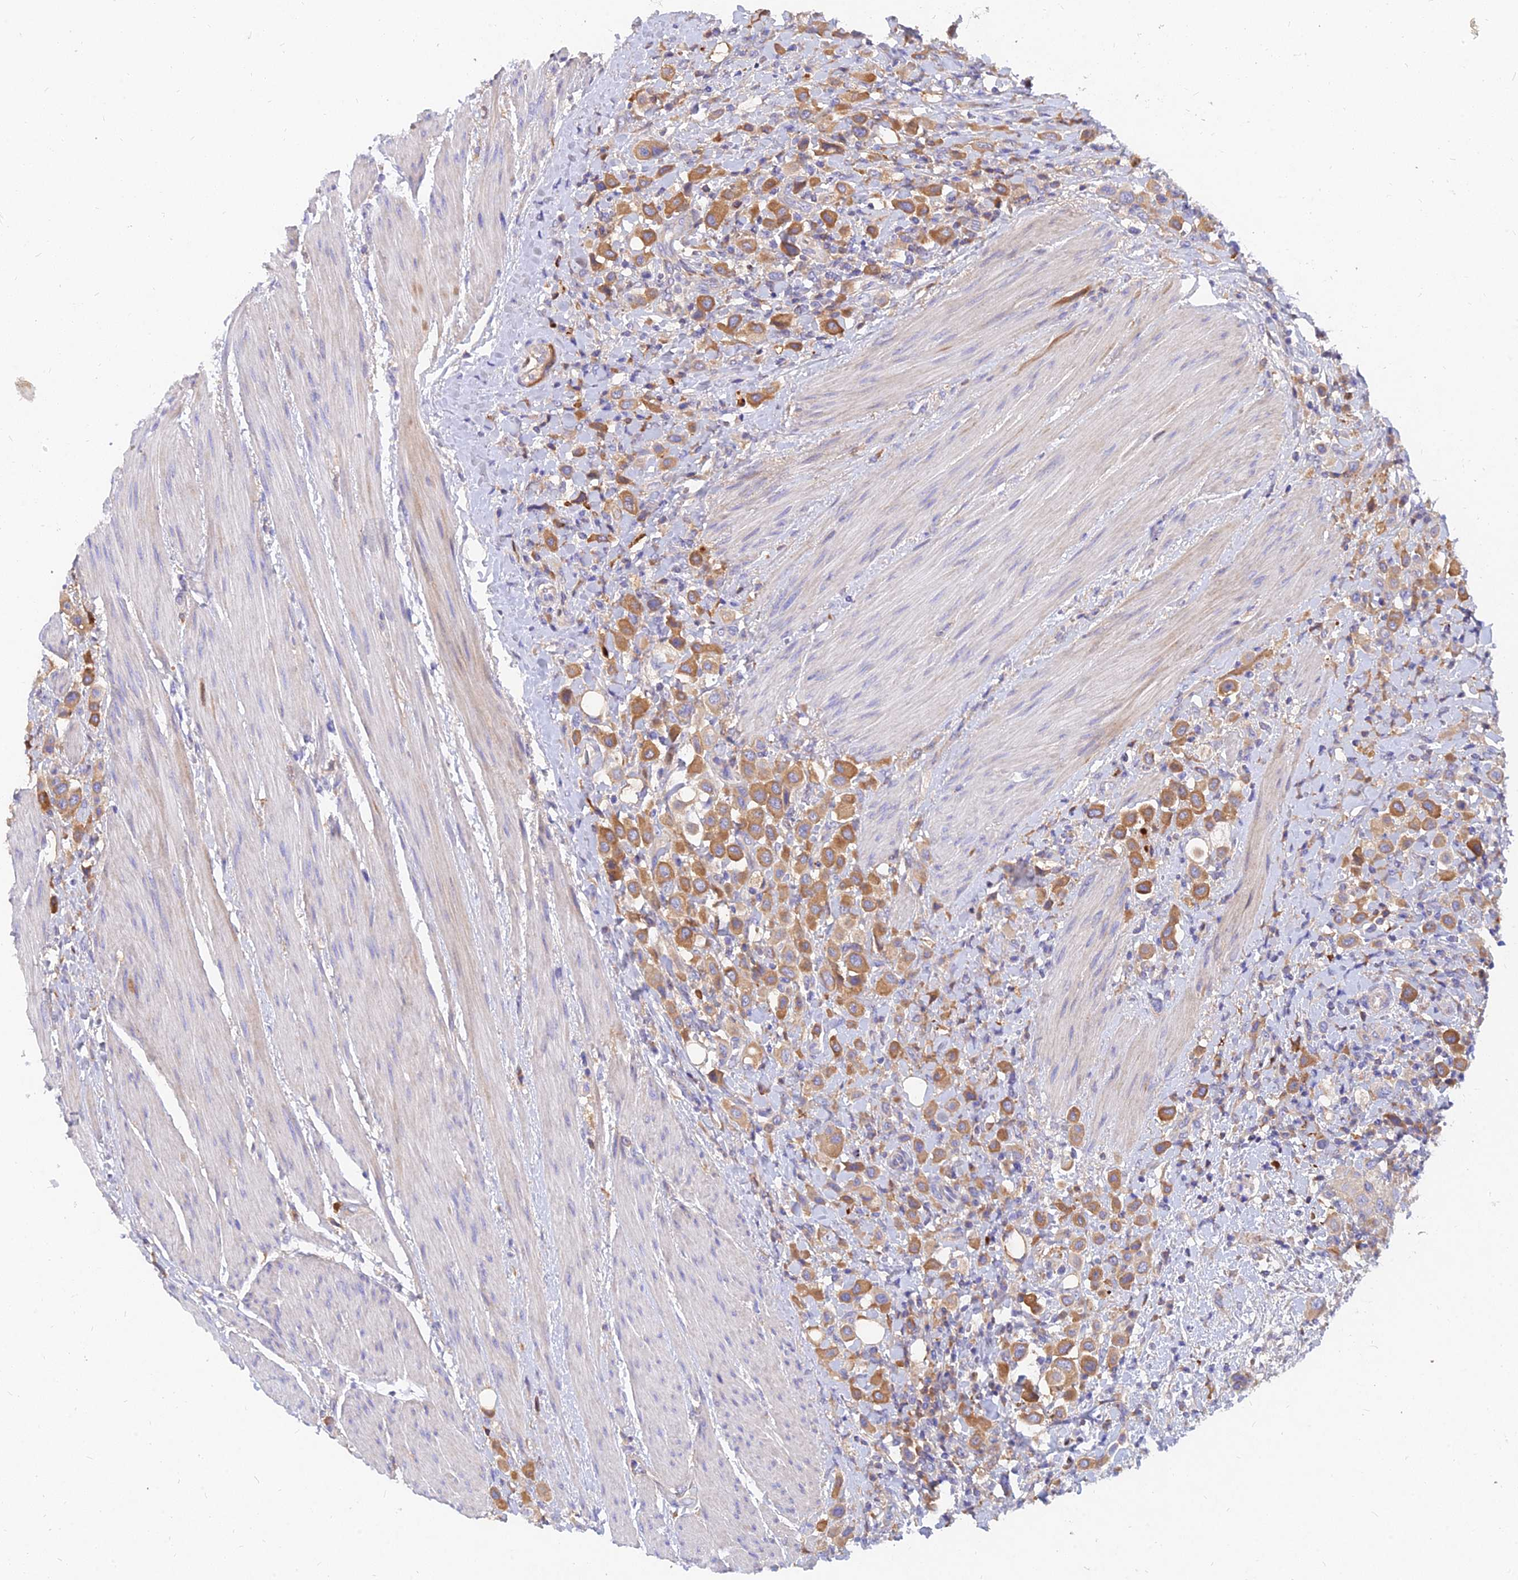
{"staining": {"intensity": "moderate", "quantity": ">75%", "location": "cytoplasmic/membranous"}, "tissue": "urothelial cancer", "cell_type": "Tumor cells", "image_type": "cancer", "snomed": [{"axis": "morphology", "description": "Urothelial carcinoma, High grade"}, {"axis": "topography", "description": "Urinary bladder"}], "caption": "IHC of human urothelial cancer exhibits medium levels of moderate cytoplasmic/membranous staining in approximately >75% of tumor cells.", "gene": "MROH1", "patient": {"sex": "male", "age": 50}}